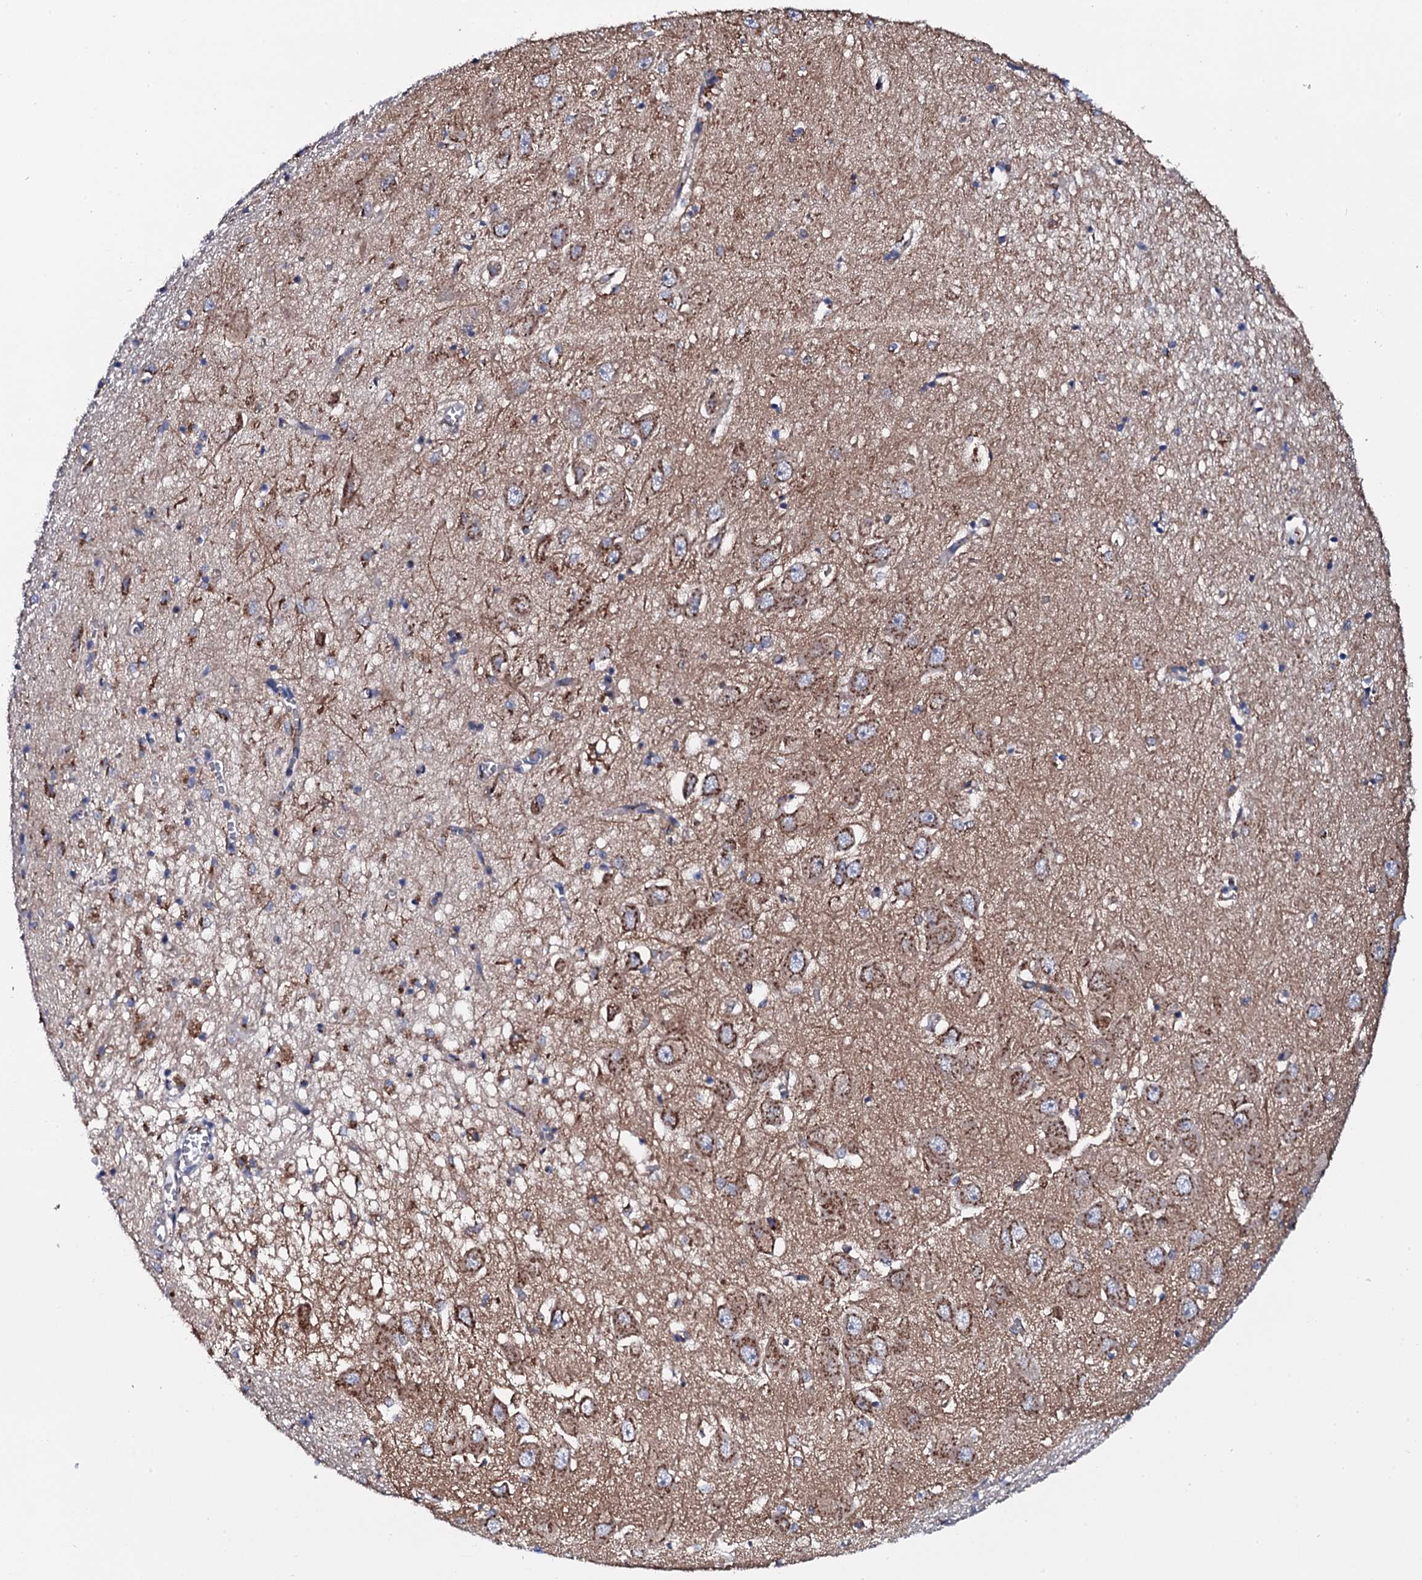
{"staining": {"intensity": "moderate", "quantity": "<25%", "location": "cytoplasmic/membranous"}, "tissue": "hippocampus", "cell_type": "Glial cells", "image_type": "normal", "snomed": [{"axis": "morphology", "description": "Normal tissue, NOS"}, {"axis": "topography", "description": "Hippocampus"}], "caption": "This micrograph reveals immunohistochemistry staining of unremarkable hippocampus, with low moderate cytoplasmic/membranous expression in approximately <25% of glial cells.", "gene": "PLET1", "patient": {"sex": "female", "age": 64}}